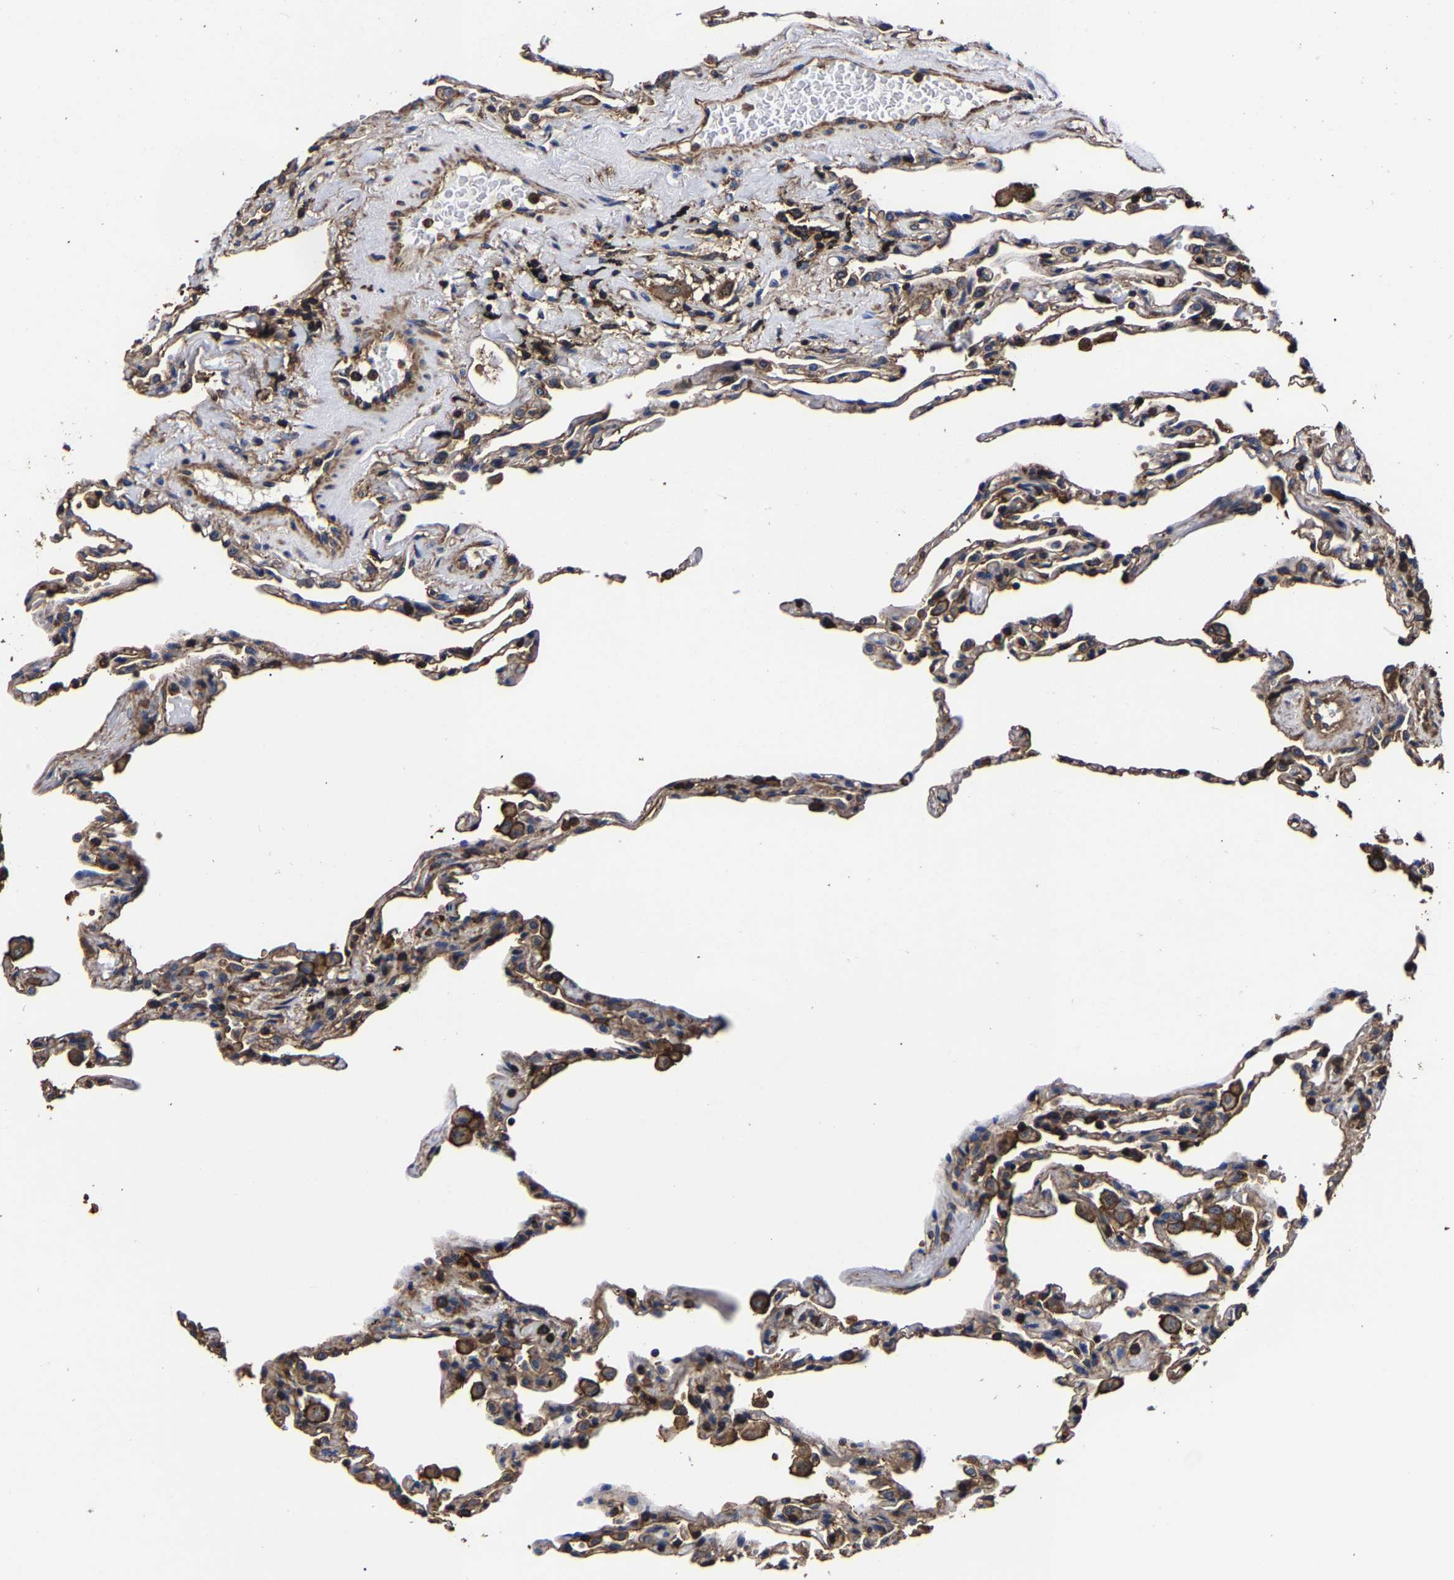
{"staining": {"intensity": "moderate", "quantity": ">75%", "location": "cytoplasmic/membranous"}, "tissue": "lung", "cell_type": "Alveolar cells", "image_type": "normal", "snomed": [{"axis": "morphology", "description": "Normal tissue, NOS"}, {"axis": "topography", "description": "Lung"}], "caption": "Protein expression by immunohistochemistry (IHC) displays moderate cytoplasmic/membranous positivity in approximately >75% of alveolar cells in normal lung. The protein is shown in brown color, while the nuclei are stained blue.", "gene": "SSH3", "patient": {"sex": "male", "age": 59}}